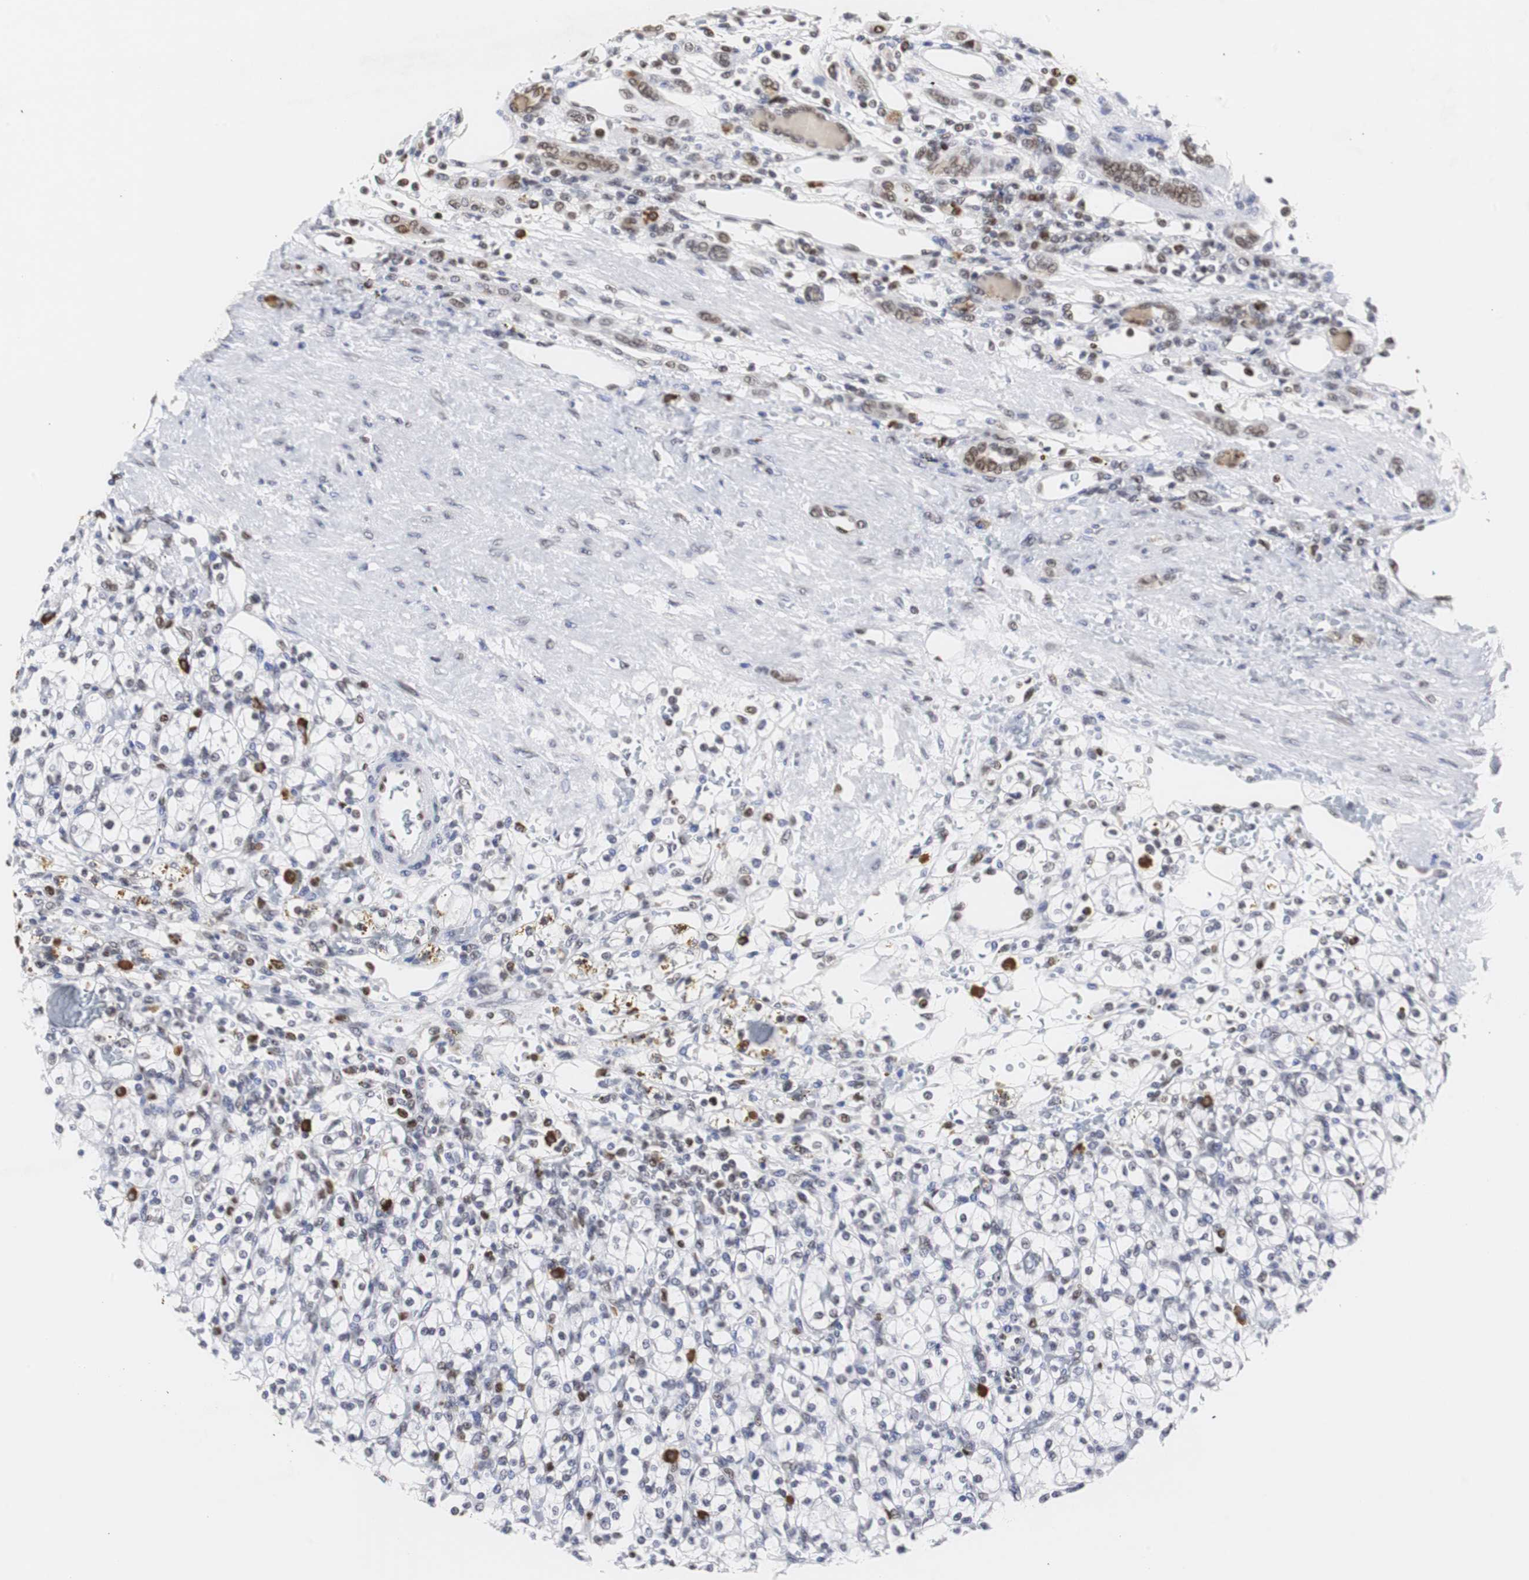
{"staining": {"intensity": "weak", "quantity": "<25%", "location": "nuclear"}, "tissue": "renal cancer", "cell_type": "Tumor cells", "image_type": "cancer", "snomed": [{"axis": "morphology", "description": "Normal tissue, NOS"}, {"axis": "morphology", "description": "Adenocarcinoma, NOS"}, {"axis": "topography", "description": "Kidney"}], "caption": "DAB immunohistochemical staining of human renal cancer (adenocarcinoma) displays no significant staining in tumor cells. (Stains: DAB immunohistochemistry with hematoxylin counter stain, Microscopy: brightfield microscopy at high magnification).", "gene": "ZFC3H1", "patient": {"sex": "female", "age": 55}}